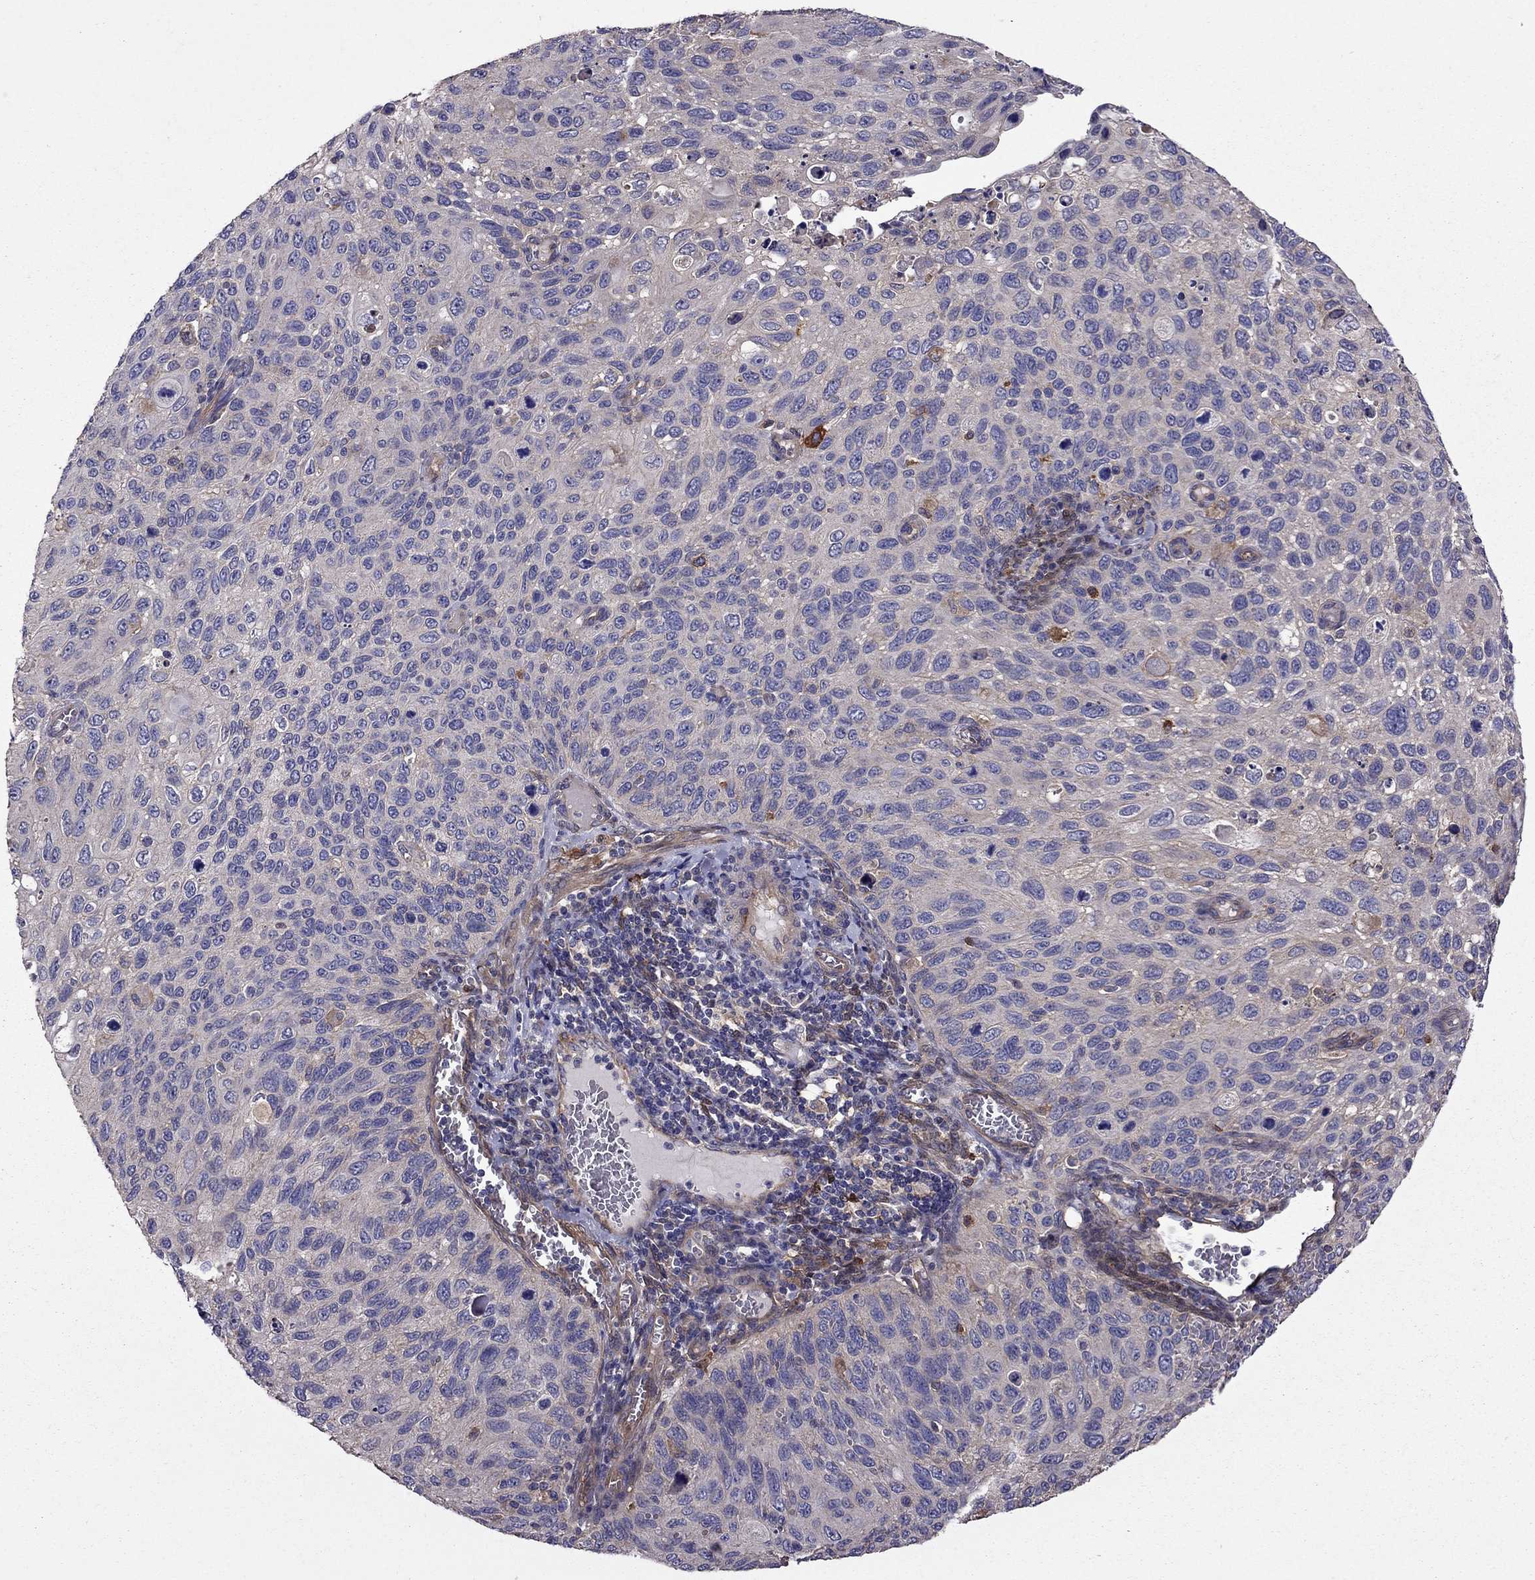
{"staining": {"intensity": "negative", "quantity": "none", "location": "none"}, "tissue": "cervical cancer", "cell_type": "Tumor cells", "image_type": "cancer", "snomed": [{"axis": "morphology", "description": "Squamous cell carcinoma, NOS"}, {"axis": "topography", "description": "Cervix"}], "caption": "Image shows no protein expression in tumor cells of cervical cancer (squamous cell carcinoma) tissue. (Stains: DAB IHC with hematoxylin counter stain, Microscopy: brightfield microscopy at high magnification).", "gene": "ITGB1", "patient": {"sex": "female", "age": 70}}